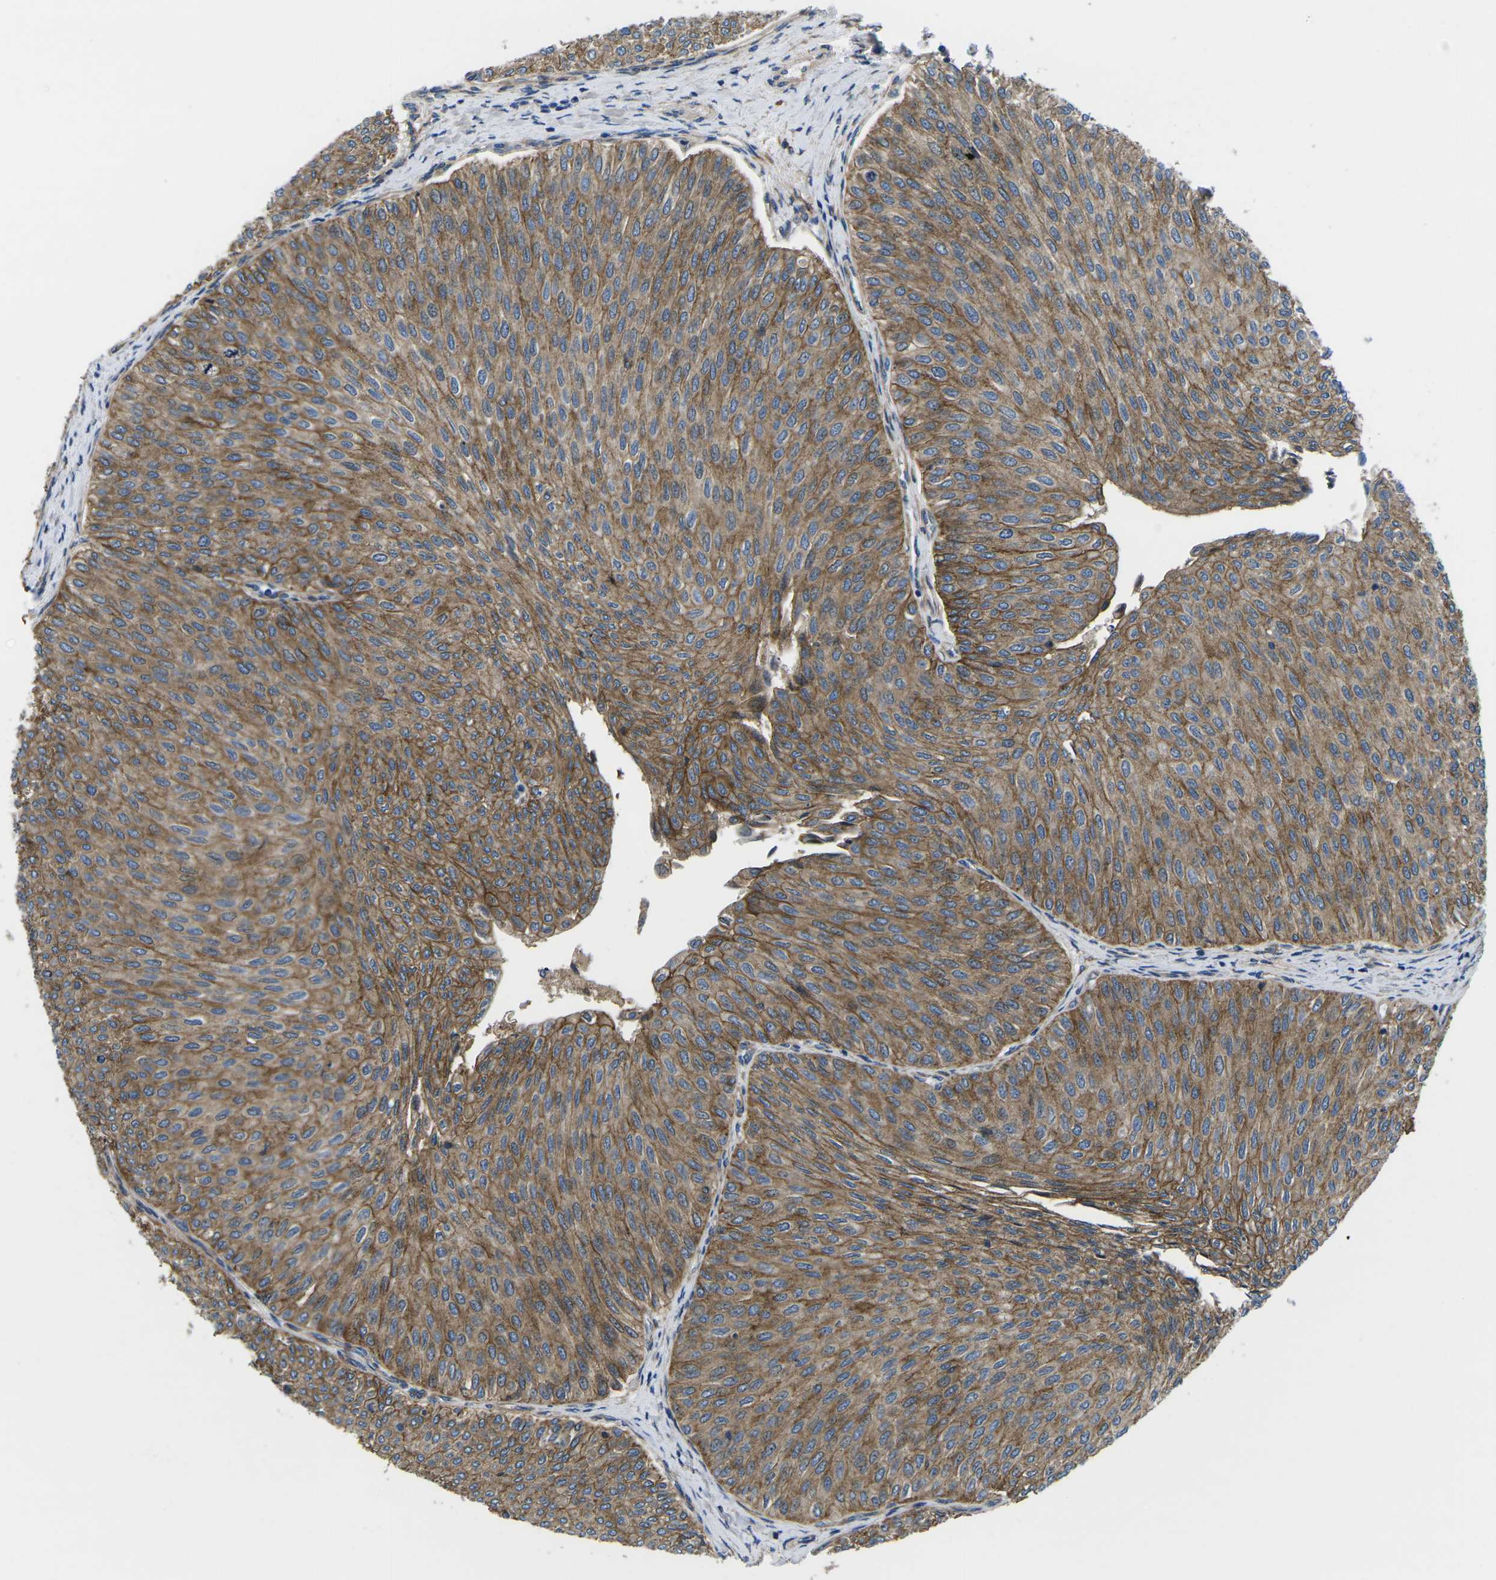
{"staining": {"intensity": "moderate", "quantity": ">75%", "location": "cytoplasmic/membranous"}, "tissue": "urothelial cancer", "cell_type": "Tumor cells", "image_type": "cancer", "snomed": [{"axis": "morphology", "description": "Urothelial carcinoma, Low grade"}, {"axis": "topography", "description": "Urinary bladder"}], "caption": "The image displays a brown stain indicating the presence of a protein in the cytoplasmic/membranous of tumor cells in low-grade urothelial carcinoma. Using DAB (brown) and hematoxylin (blue) stains, captured at high magnification using brightfield microscopy.", "gene": "DLG1", "patient": {"sex": "male", "age": 78}}